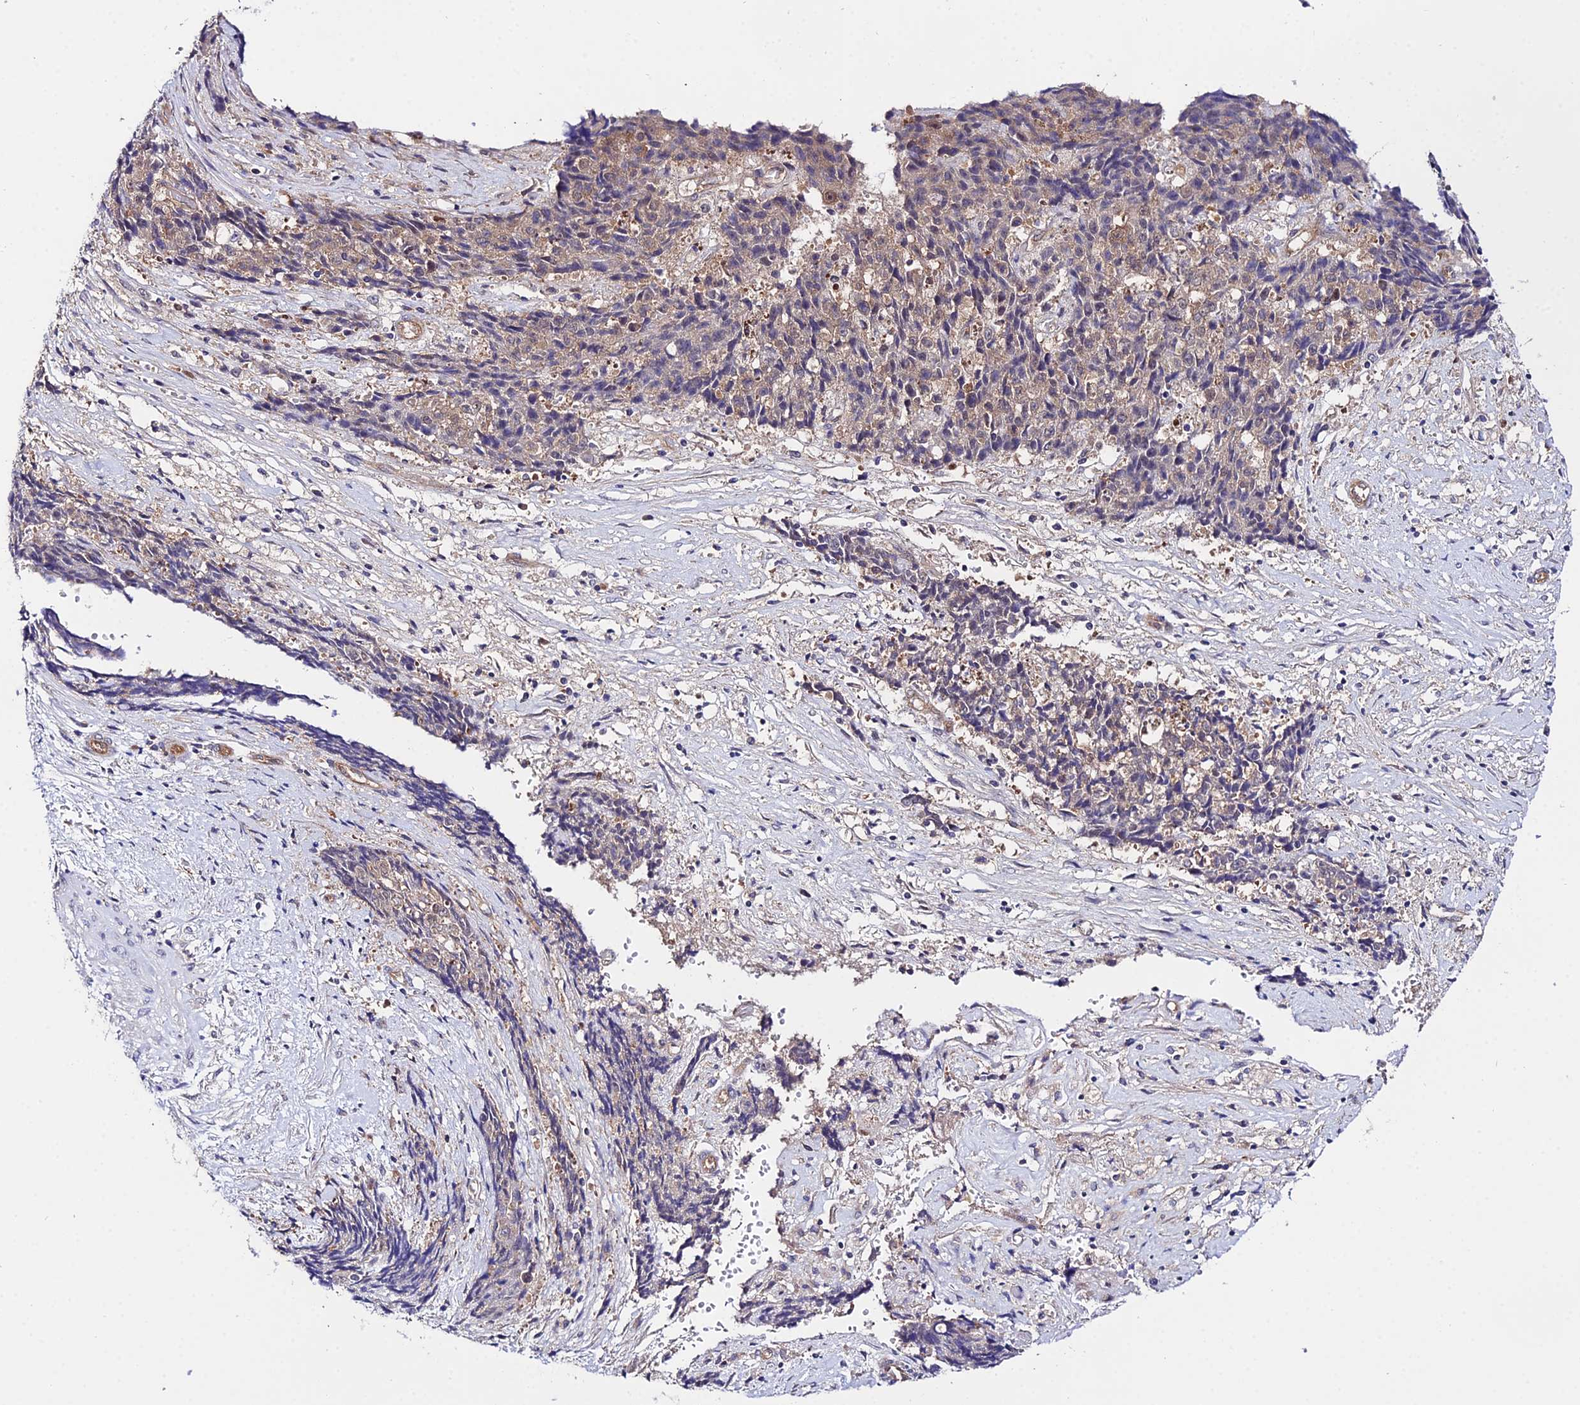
{"staining": {"intensity": "weak", "quantity": "25%-75%", "location": "cytoplasmic/membranous"}, "tissue": "ovarian cancer", "cell_type": "Tumor cells", "image_type": "cancer", "snomed": [{"axis": "morphology", "description": "Carcinoma, endometroid"}, {"axis": "topography", "description": "Ovary"}], "caption": "Ovarian cancer was stained to show a protein in brown. There is low levels of weak cytoplasmic/membranous positivity in about 25%-75% of tumor cells. (brown staining indicates protein expression, while blue staining denotes nuclei).", "gene": "PPP2R2C", "patient": {"sex": "female", "age": 42}}